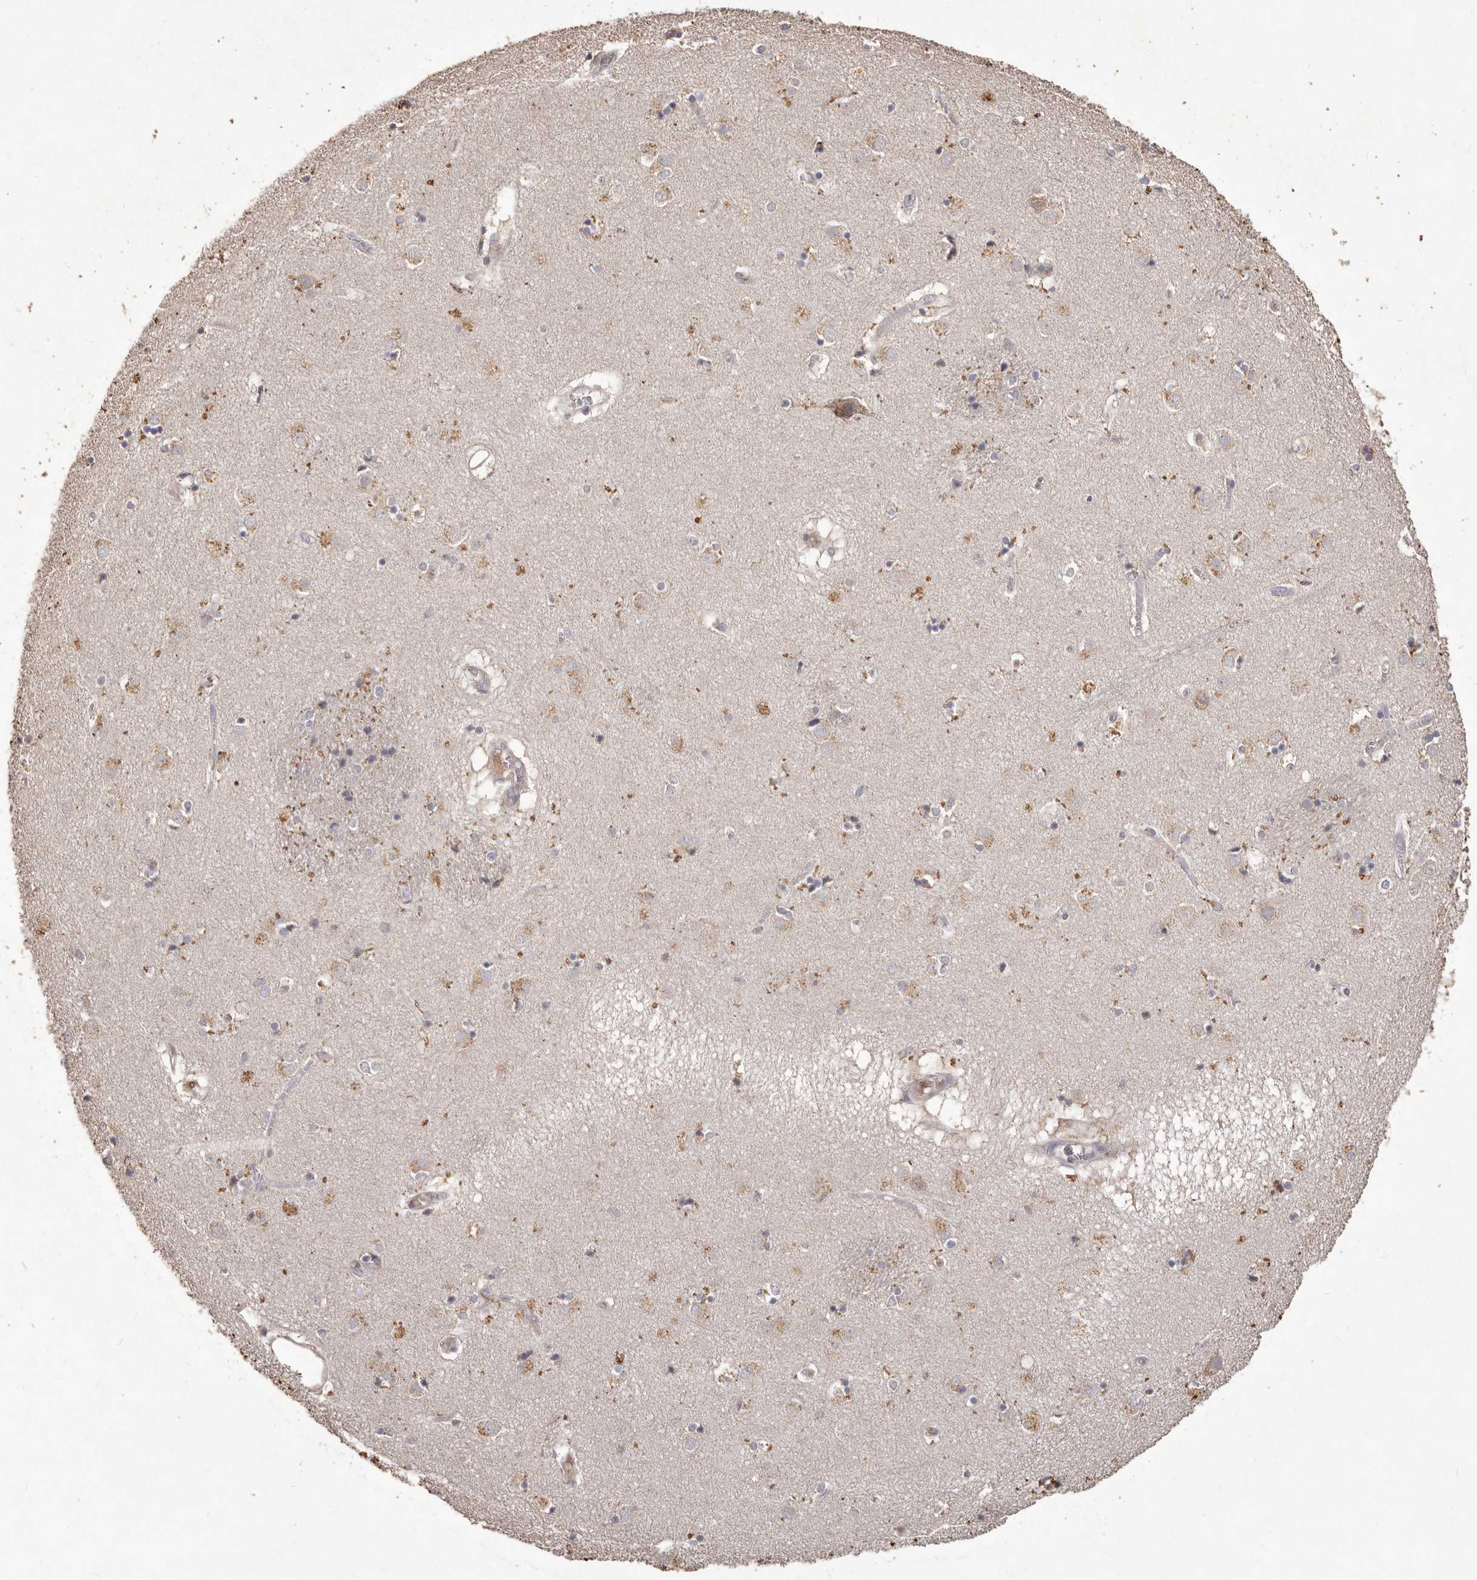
{"staining": {"intensity": "moderate", "quantity": "<25%", "location": "cytoplasmic/membranous"}, "tissue": "caudate", "cell_type": "Glial cells", "image_type": "normal", "snomed": [{"axis": "morphology", "description": "Normal tissue, NOS"}, {"axis": "topography", "description": "Lateral ventricle wall"}], "caption": "Caudate stained for a protein shows moderate cytoplasmic/membranous positivity in glial cells. (DAB IHC with brightfield microscopy, high magnification).", "gene": "PRSS27", "patient": {"sex": "male", "age": 70}}